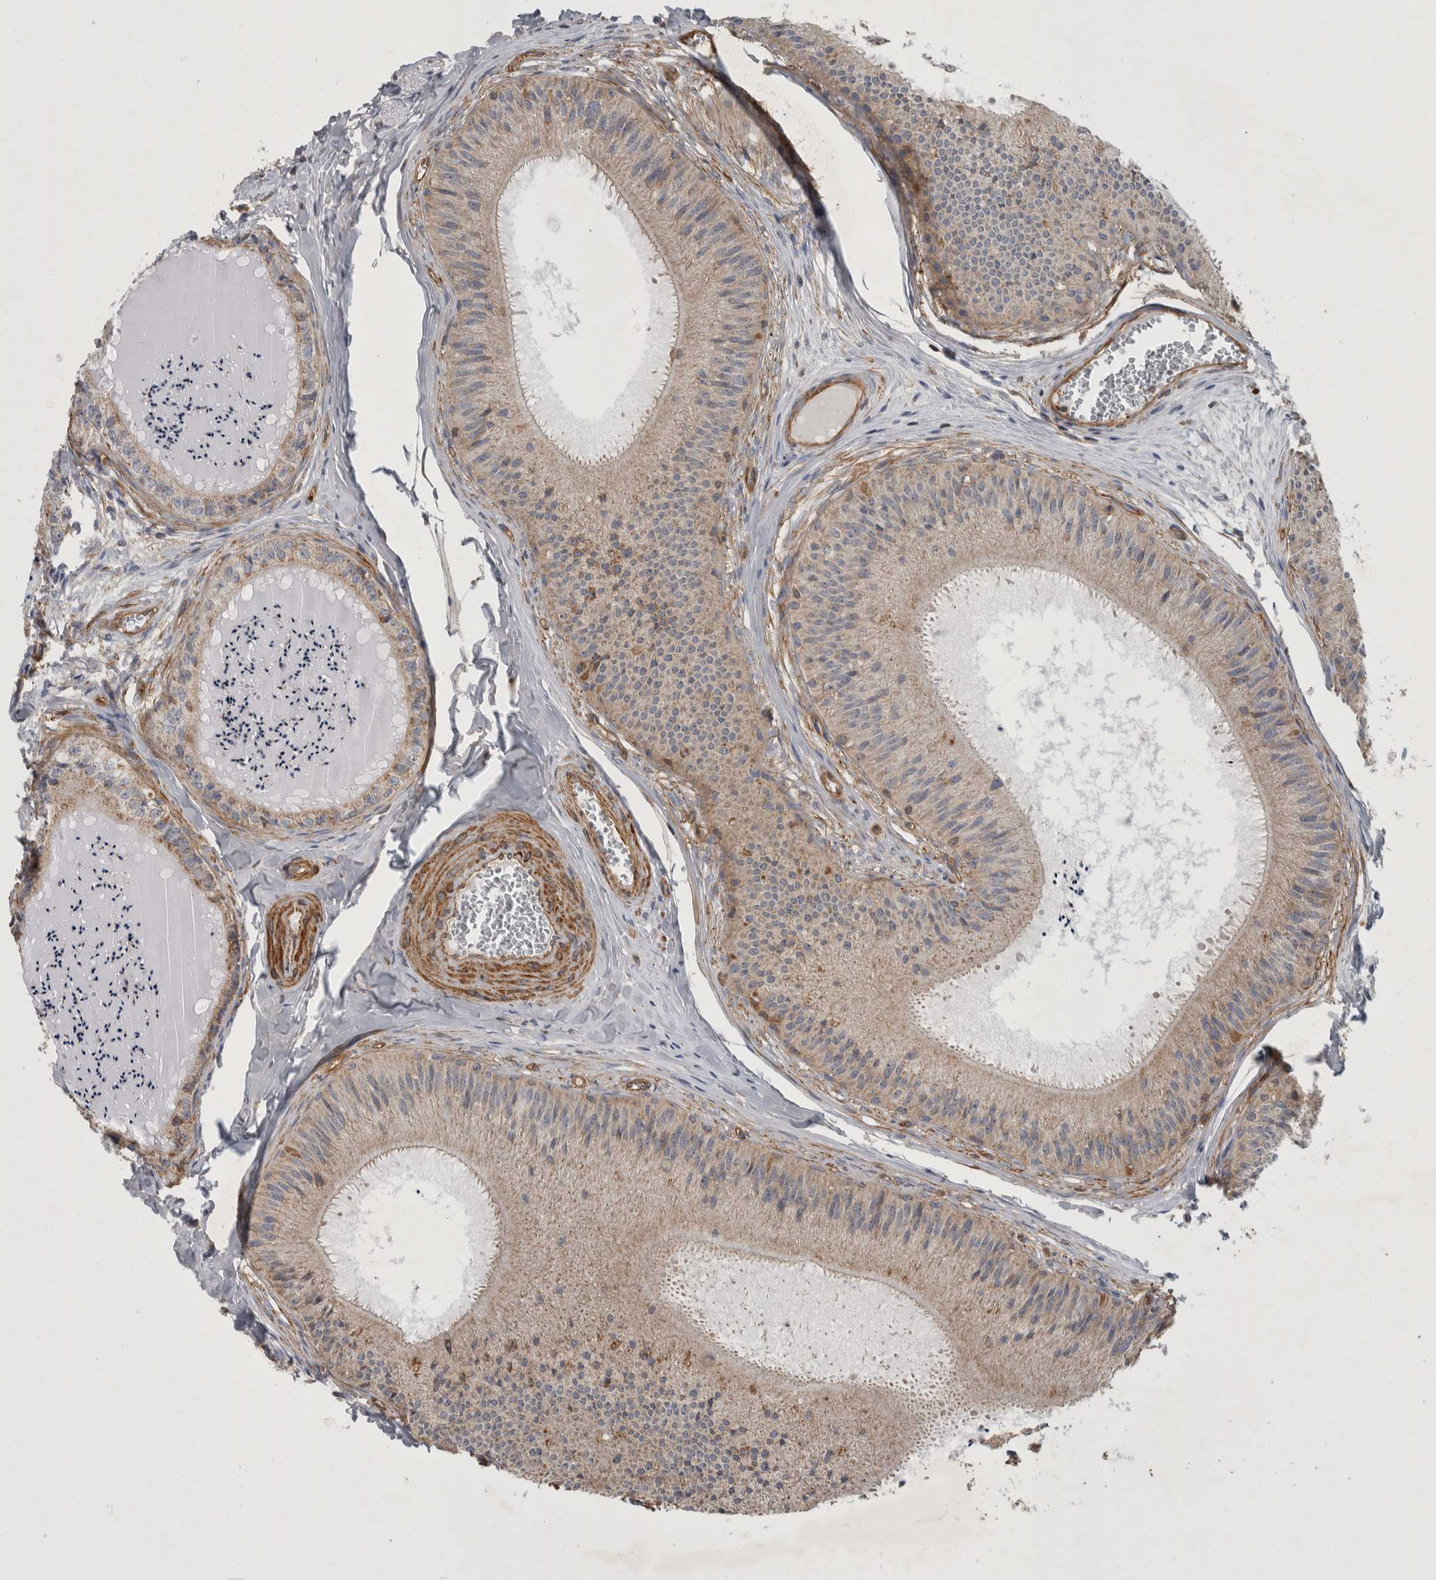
{"staining": {"intensity": "weak", "quantity": "25%-75%", "location": "cytoplasmic/membranous"}, "tissue": "epididymis", "cell_type": "Glandular cells", "image_type": "normal", "snomed": [{"axis": "morphology", "description": "Normal tissue, NOS"}, {"axis": "topography", "description": "Epididymis"}], "caption": "Protein staining of normal epididymis reveals weak cytoplasmic/membranous staining in approximately 25%-75% of glandular cells.", "gene": "SFXN2", "patient": {"sex": "male", "age": 31}}